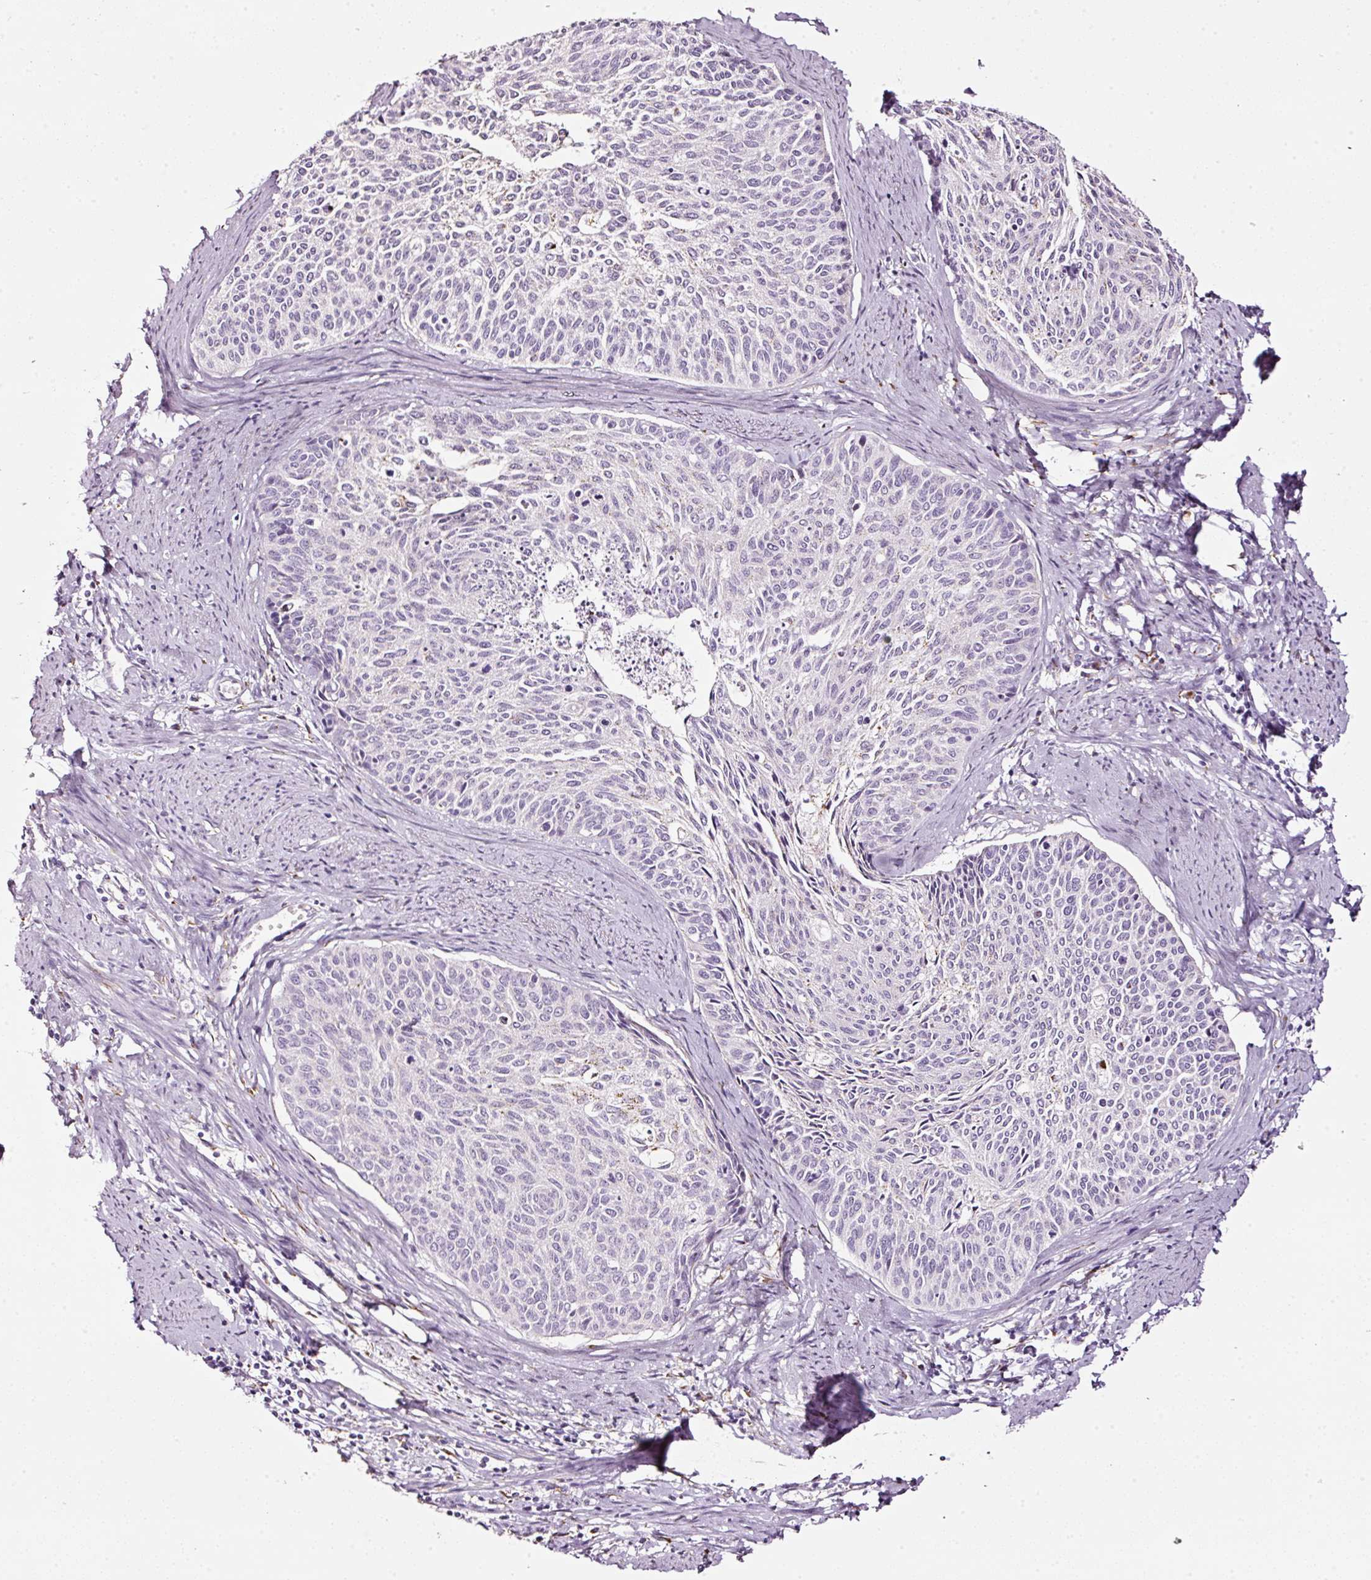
{"staining": {"intensity": "negative", "quantity": "none", "location": "none"}, "tissue": "cervical cancer", "cell_type": "Tumor cells", "image_type": "cancer", "snomed": [{"axis": "morphology", "description": "Squamous cell carcinoma, NOS"}, {"axis": "topography", "description": "Cervix"}], "caption": "Immunohistochemical staining of human squamous cell carcinoma (cervical) exhibits no significant expression in tumor cells. (Brightfield microscopy of DAB (3,3'-diaminobenzidine) immunohistochemistry at high magnification).", "gene": "SDF4", "patient": {"sex": "female", "age": 55}}